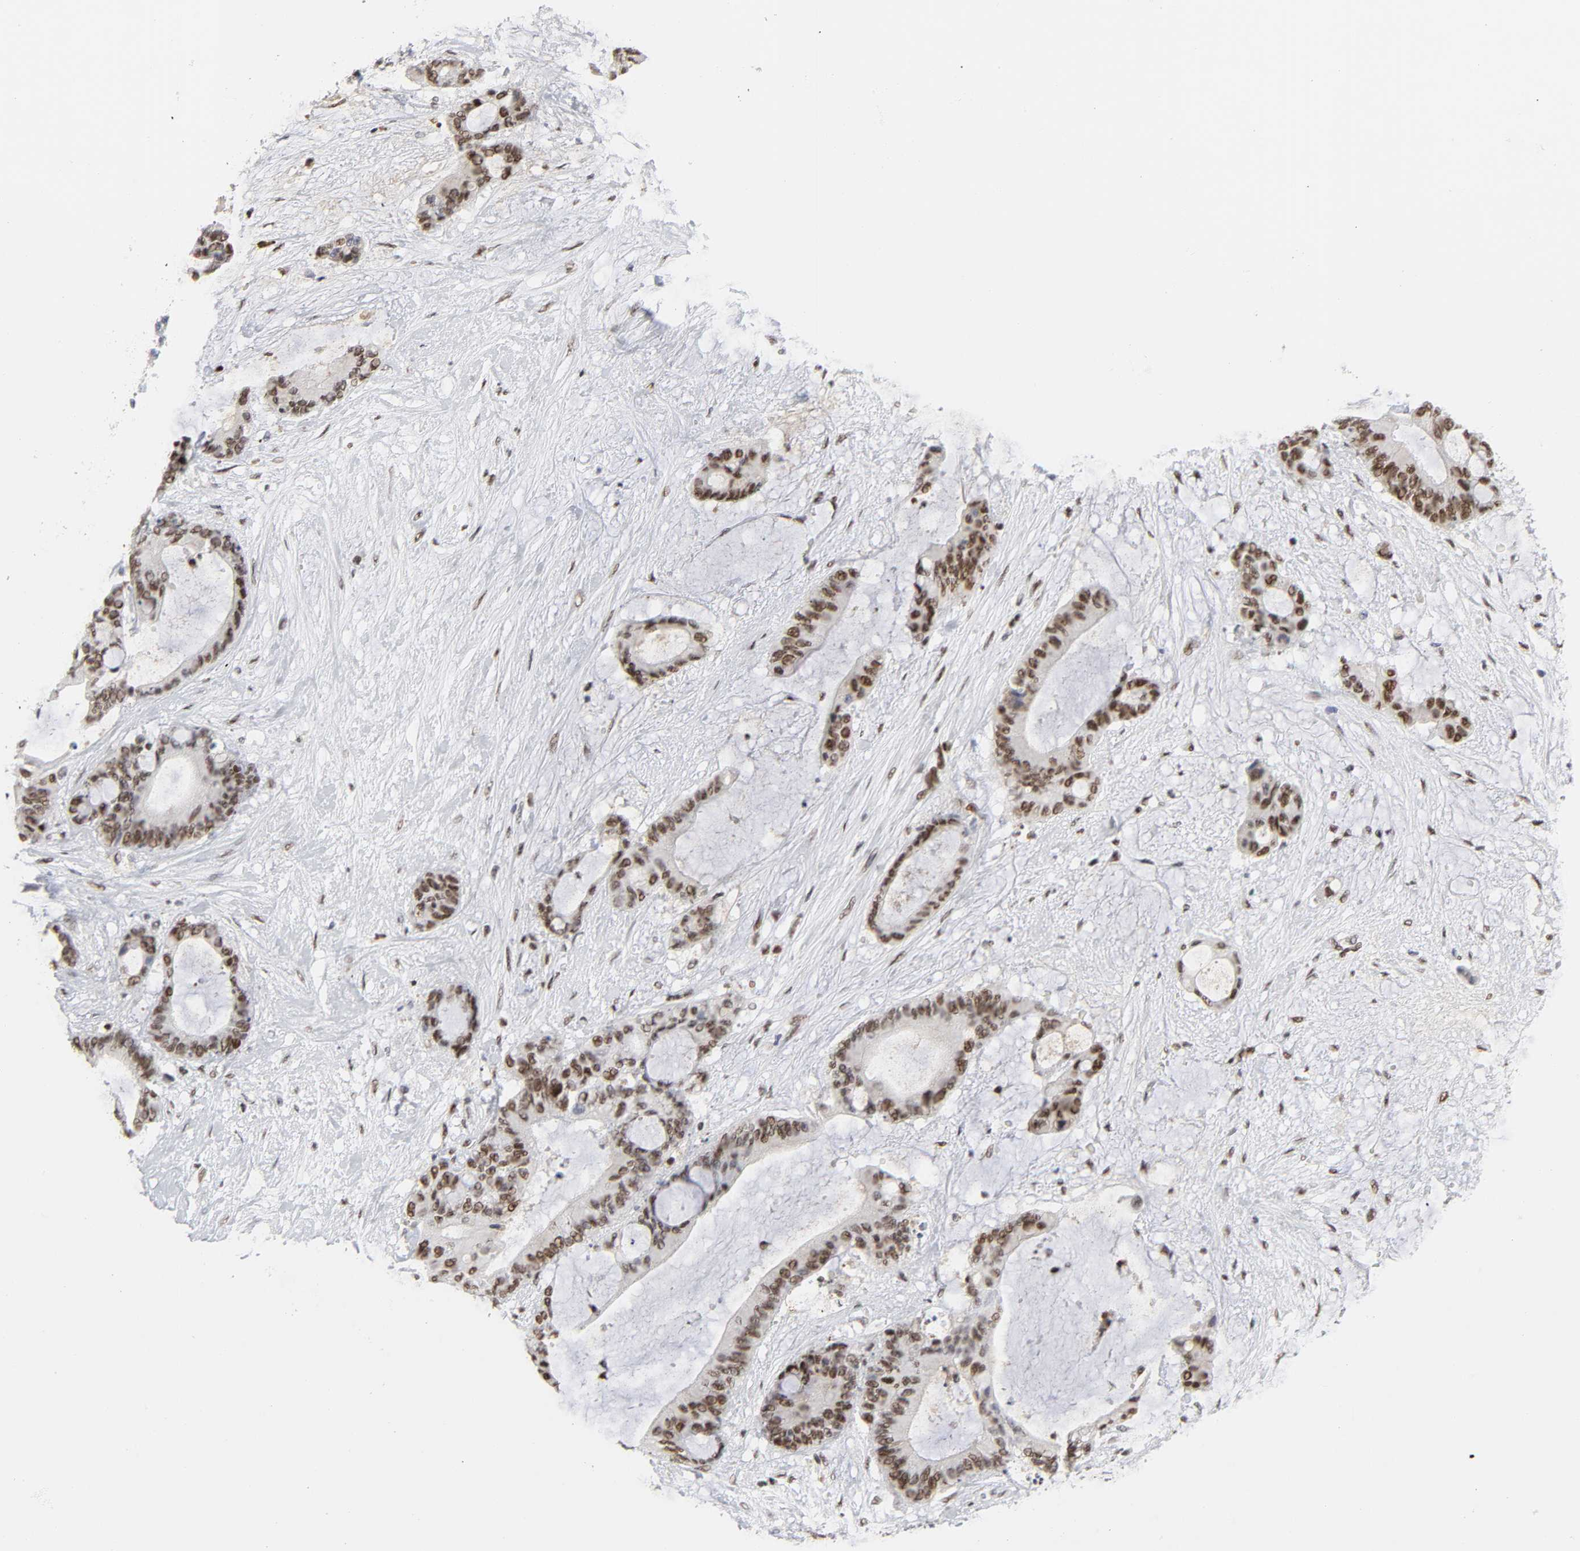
{"staining": {"intensity": "strong", "quantity": ">75%", "location": "nuclear"}, "tissue": "liver cancer", "cell_type": "Tumor cells", "image_type": "cancer", "snomed": [{"axis": "morphology", "description": "Cholangiocarcinoma"}, {"axis": "topography", "description": "Liver"}], "caption": "Immunohistochemistry (IHC) of human liver cholangiocarcinoma demonstrates high levels of strong nuclear staining in approximately >75% of tumor cells. (IHC, brightfield microscopy, high magnification).", "gene": "CREBBP", "patient": {"sex": "female", "age": 73}}